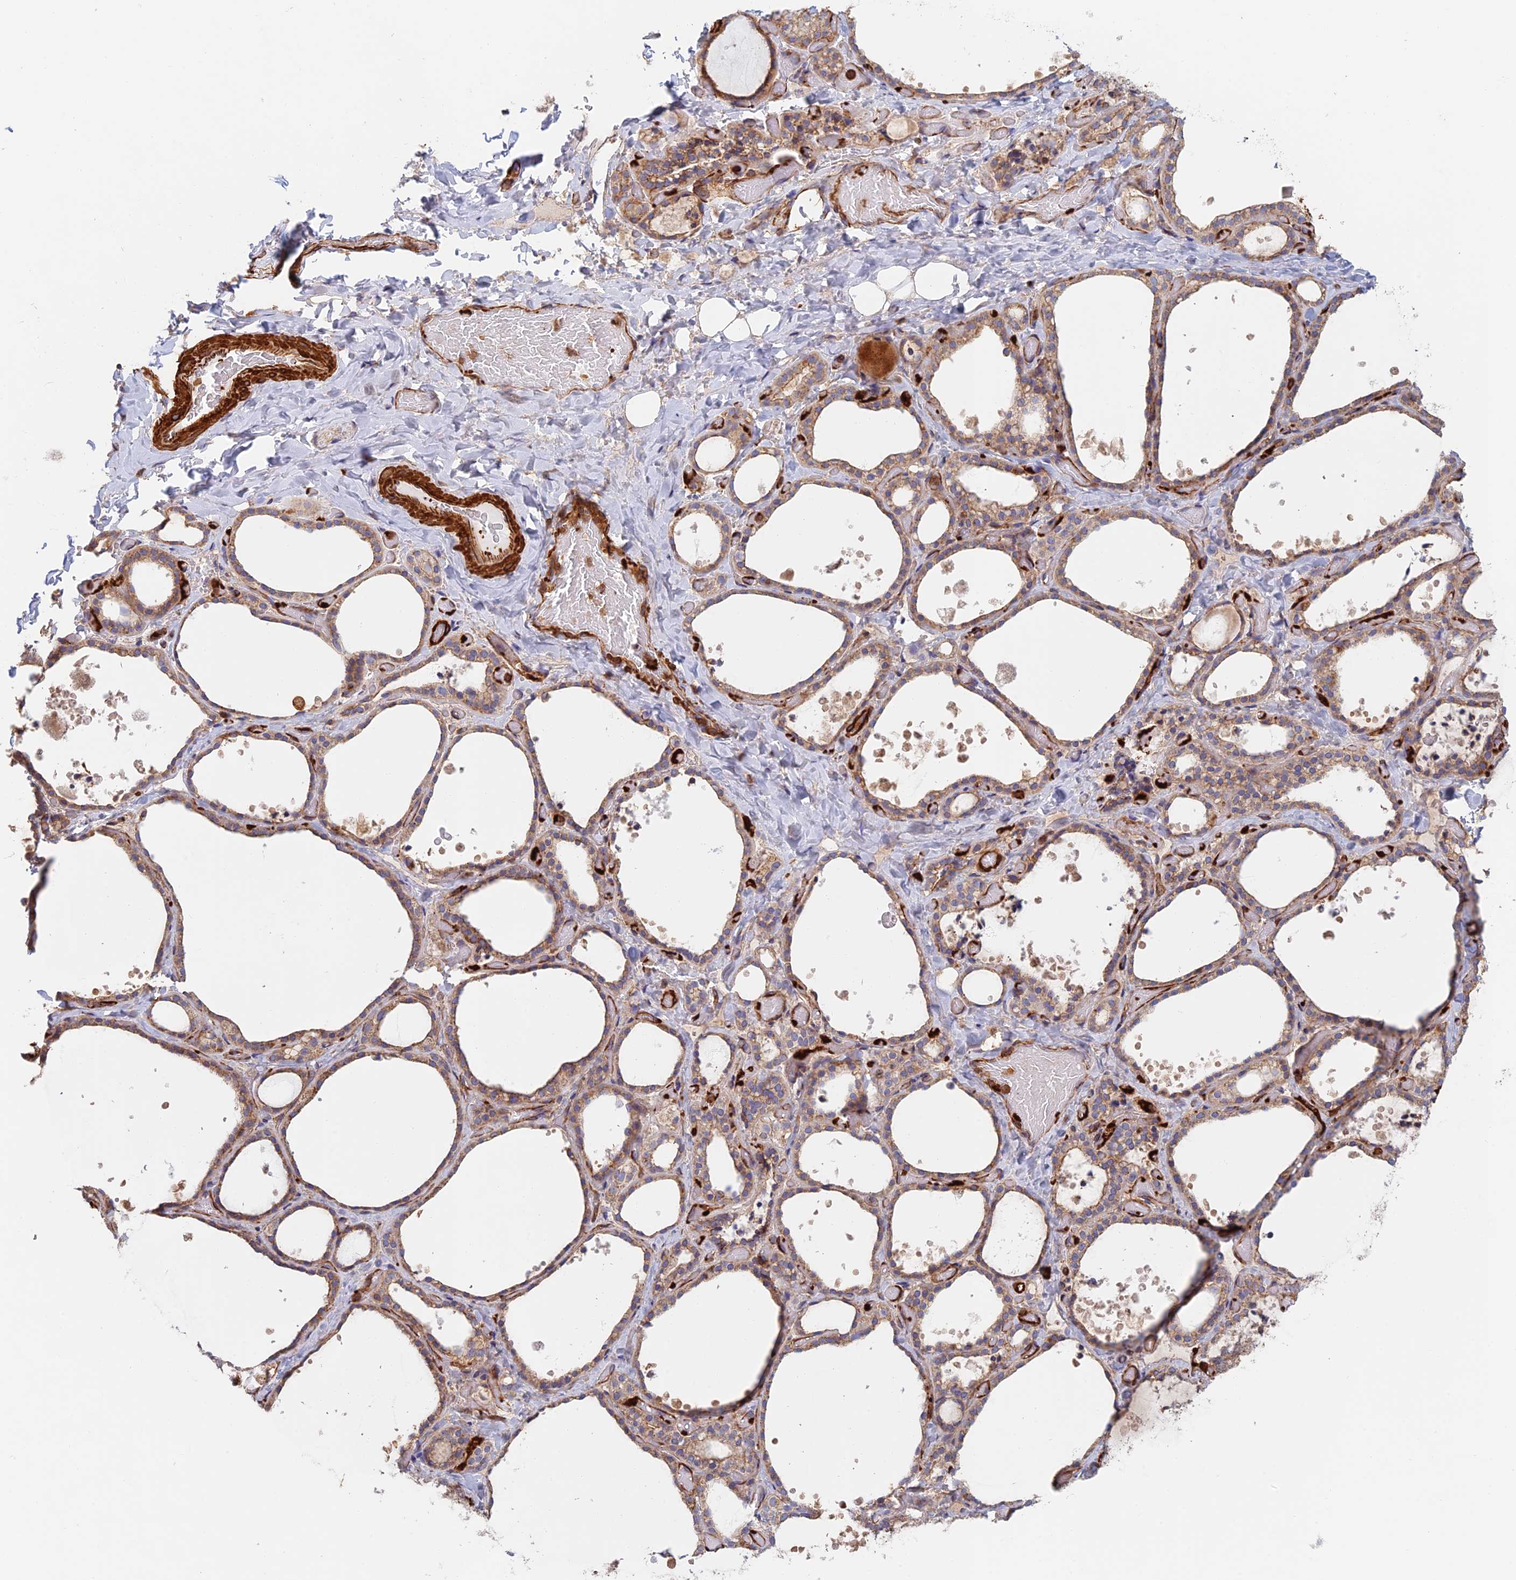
{"staining": {"intensity": "moderate", "quantity": ">75%", "location": "cytoplasmic/membranous"}, "tissue": "thyroid gland", "cell_type": "Glandular cells", "image_type": "normal", "snomed": [{"axis": "morphology", "description": "Normal tissue, NOS"}, {"axis": "topography", "description": "Thyroid gland"}], "caption": "A medium amount of moderate cytoplasmic/membranous staining is appreciated in about >75% of glandular cells in normal thyroid gland.", "gene": "PAK4", "patient": {"sex": "female", "age": 44}}